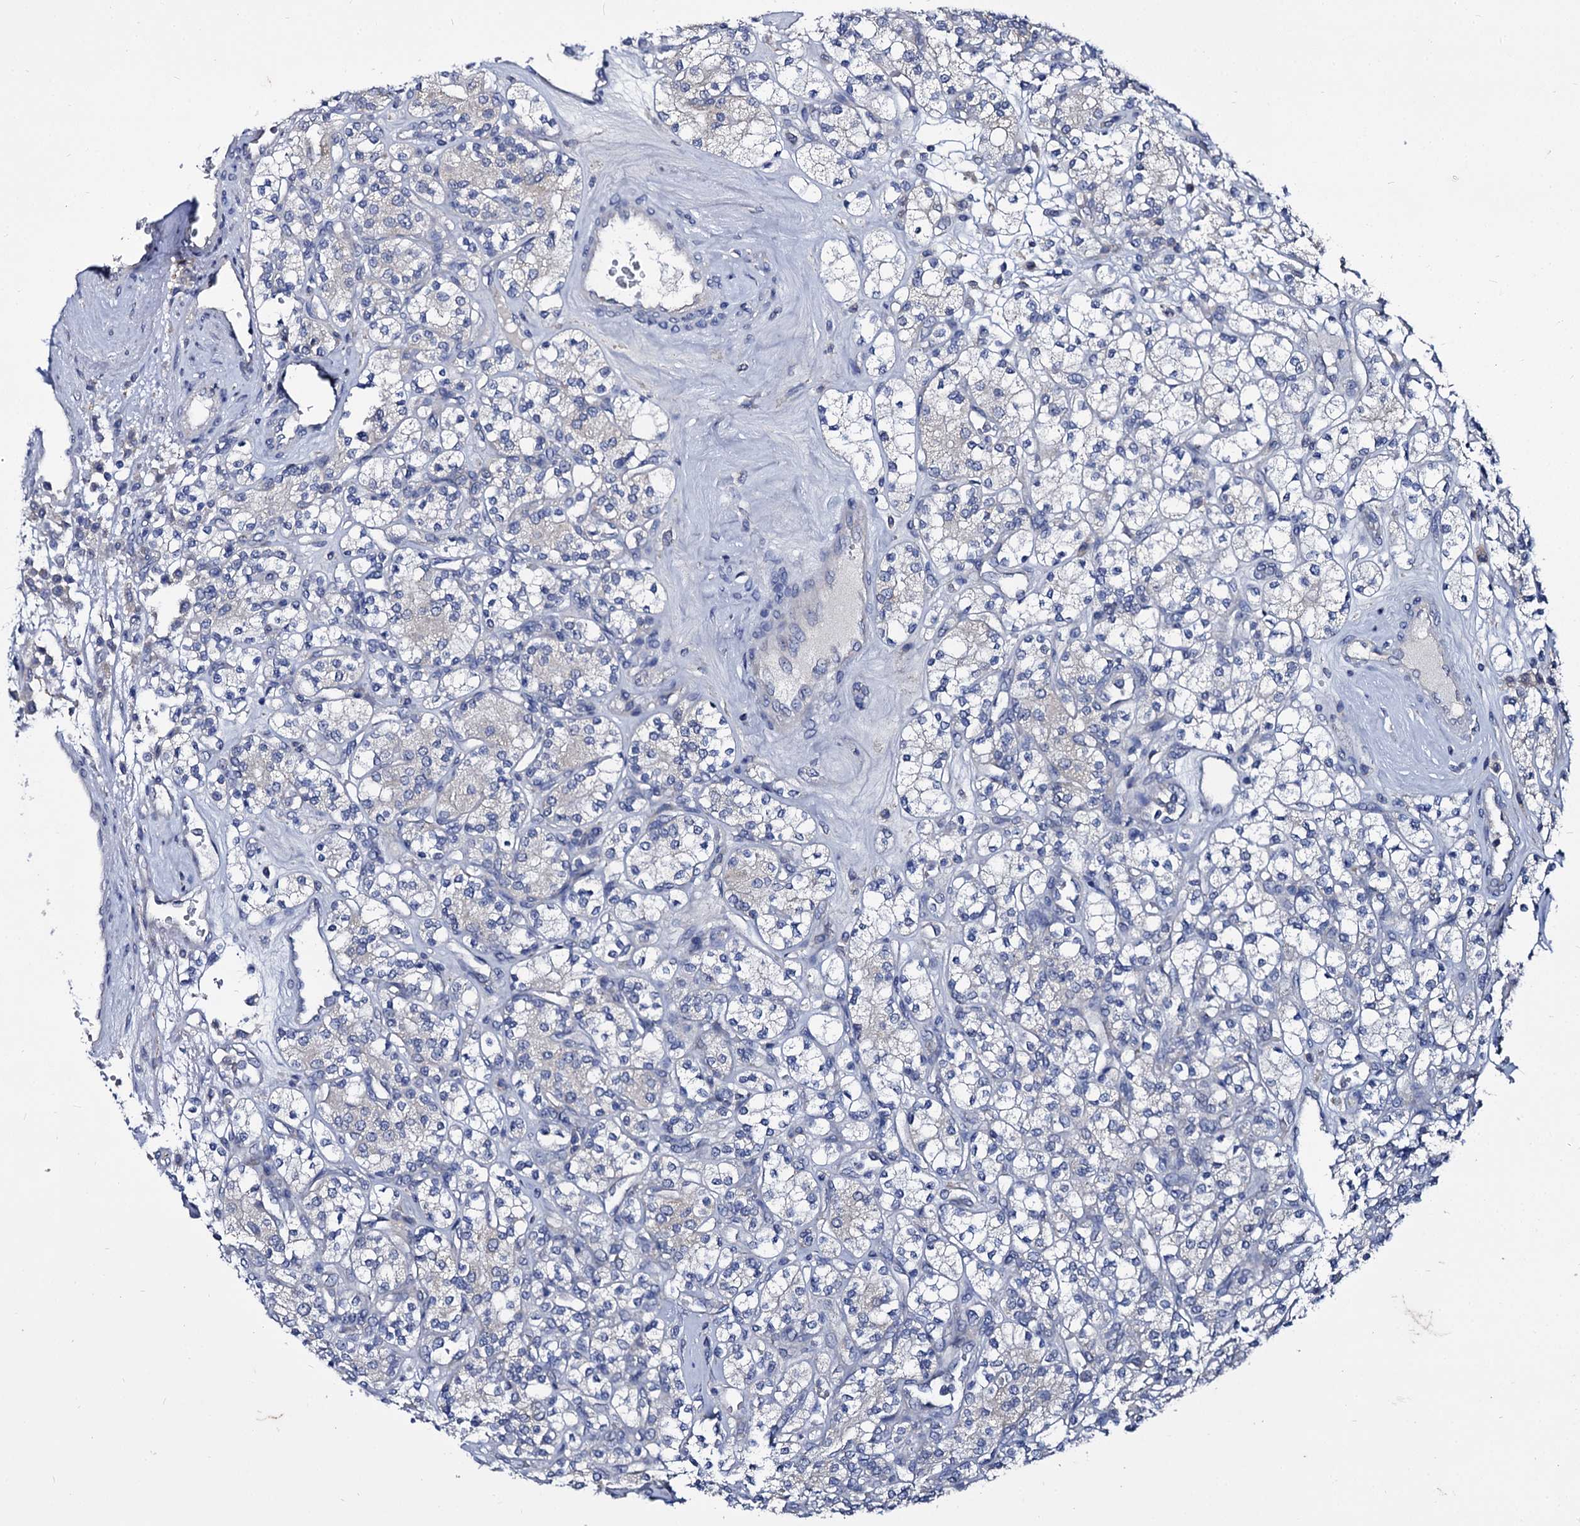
{"staining": {"intensity": "negative", "quantity": "none", "location": "none"}, "tissue": "renal cancer", "cell_type": "Tumor cells", "image_type": "cancer", "snomed": [{"axis": "morphology", "description": "Adenocarcinoma, NOS"}, {"axis": "topography", "description": "Kidney"}], "caption": "There is no significant staining in tumor cells of renal cancer (adenocarcinoma).", "gene": "PANX2", "patient": {"sex": "male", "age": 77}}